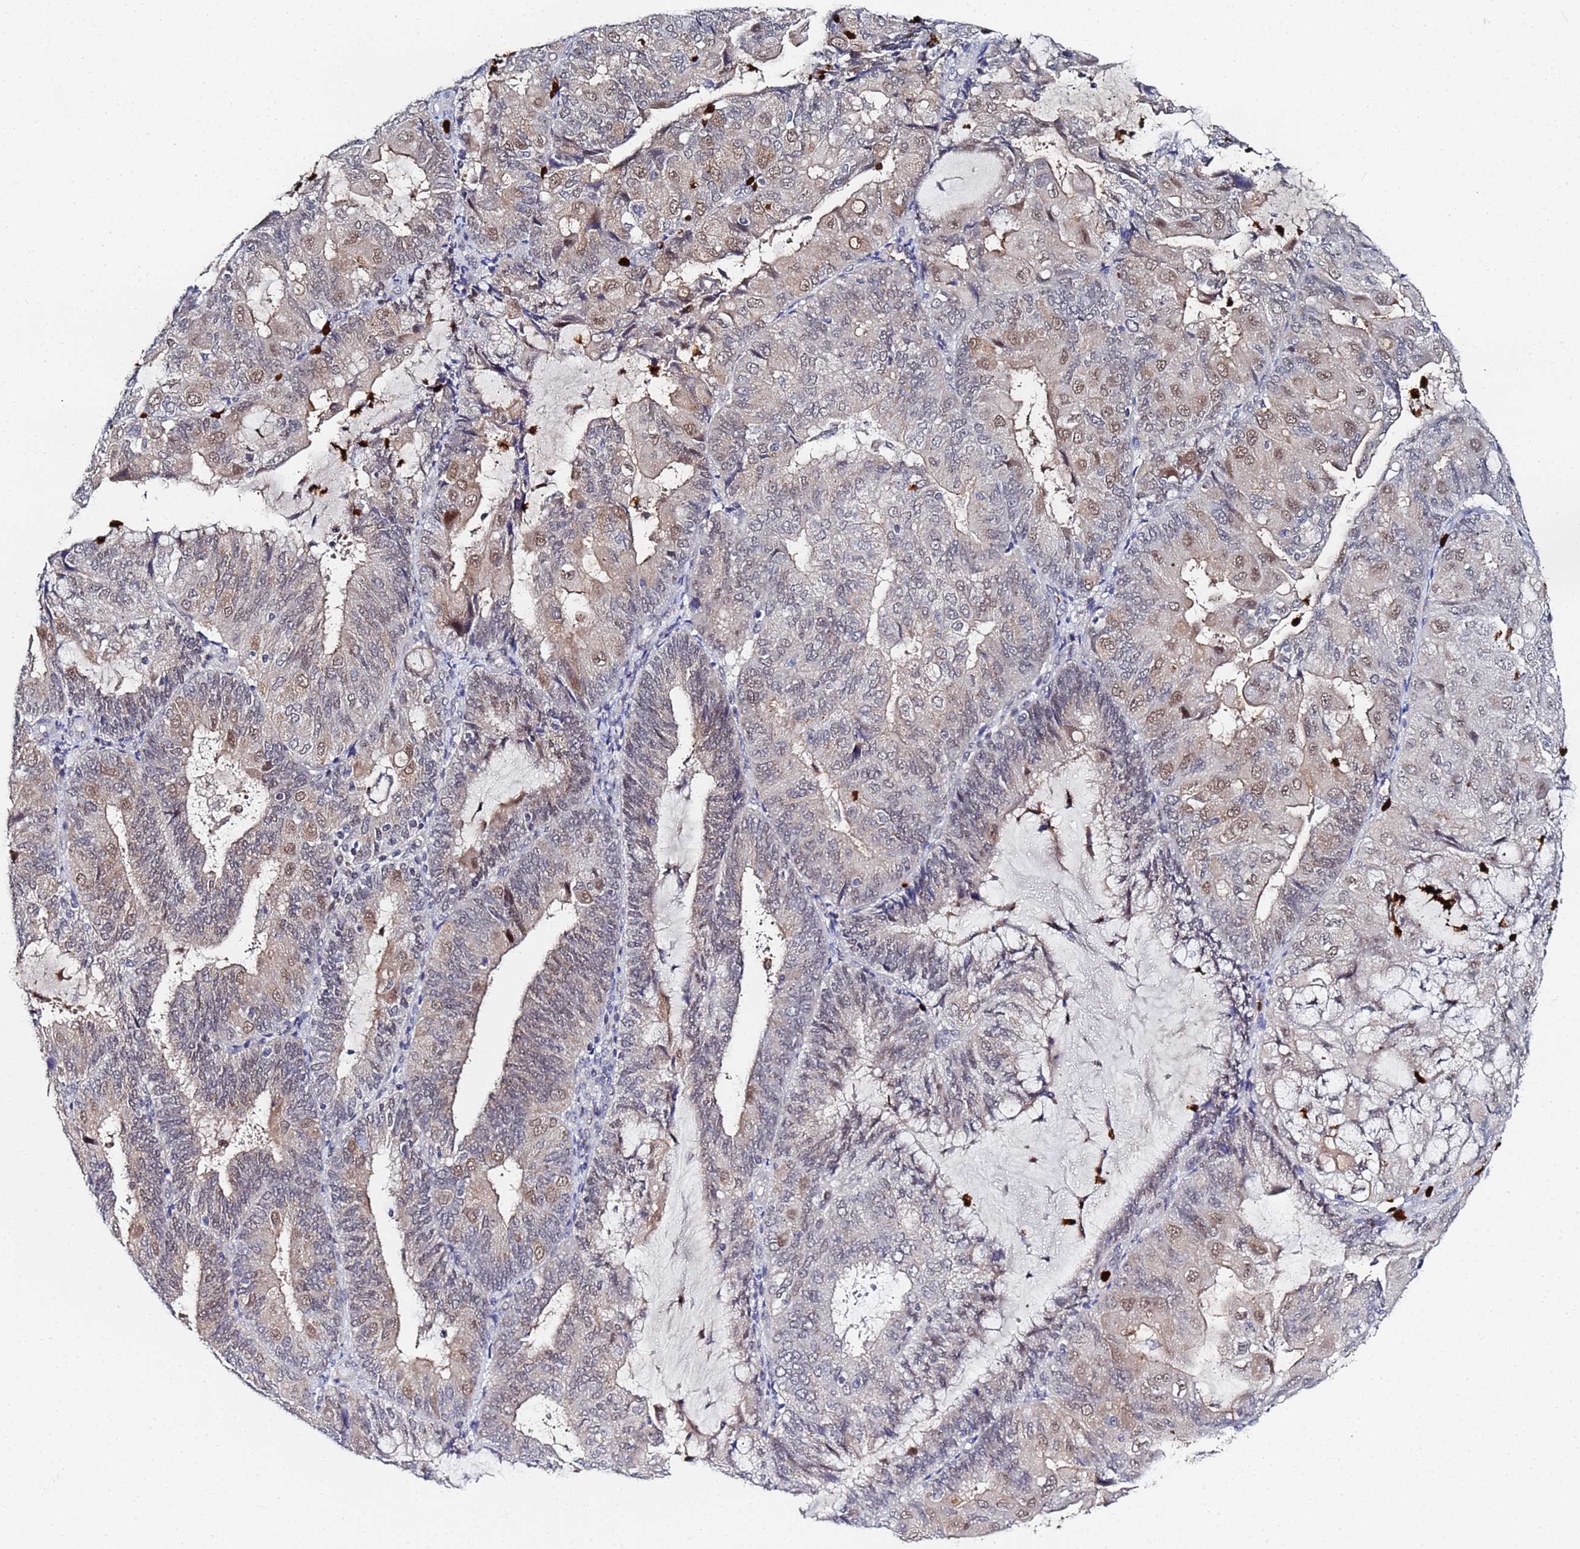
{"staining": {"intensity": "moderate", "quantity": "25%-75%", "location": "cytoplasmic/membranous,nuclear"}, "tissue": "endometrial cancer", "cell_type": "Tumor cells", "image_type": "cancer", "snomed": [{"axis": "morphology", "description": "Adenocarcinoma, NOS"}, {"axis": "topography", "description": "Endometrium"}], "caption": "Immunohistochemistry (IHC) image of neoplastic tissue: endometrial cancer stained using immunohistochemistry (IHC) displays medium levels of moderate protein expression localized specifically in the cytoplasmic/membranous and nuclear of tumor cells, appearing as a cytoplasmic/membranous and nuclear brown color.", "gene": "MTCL1", "patient": {"sex": "female", "age": 81}}